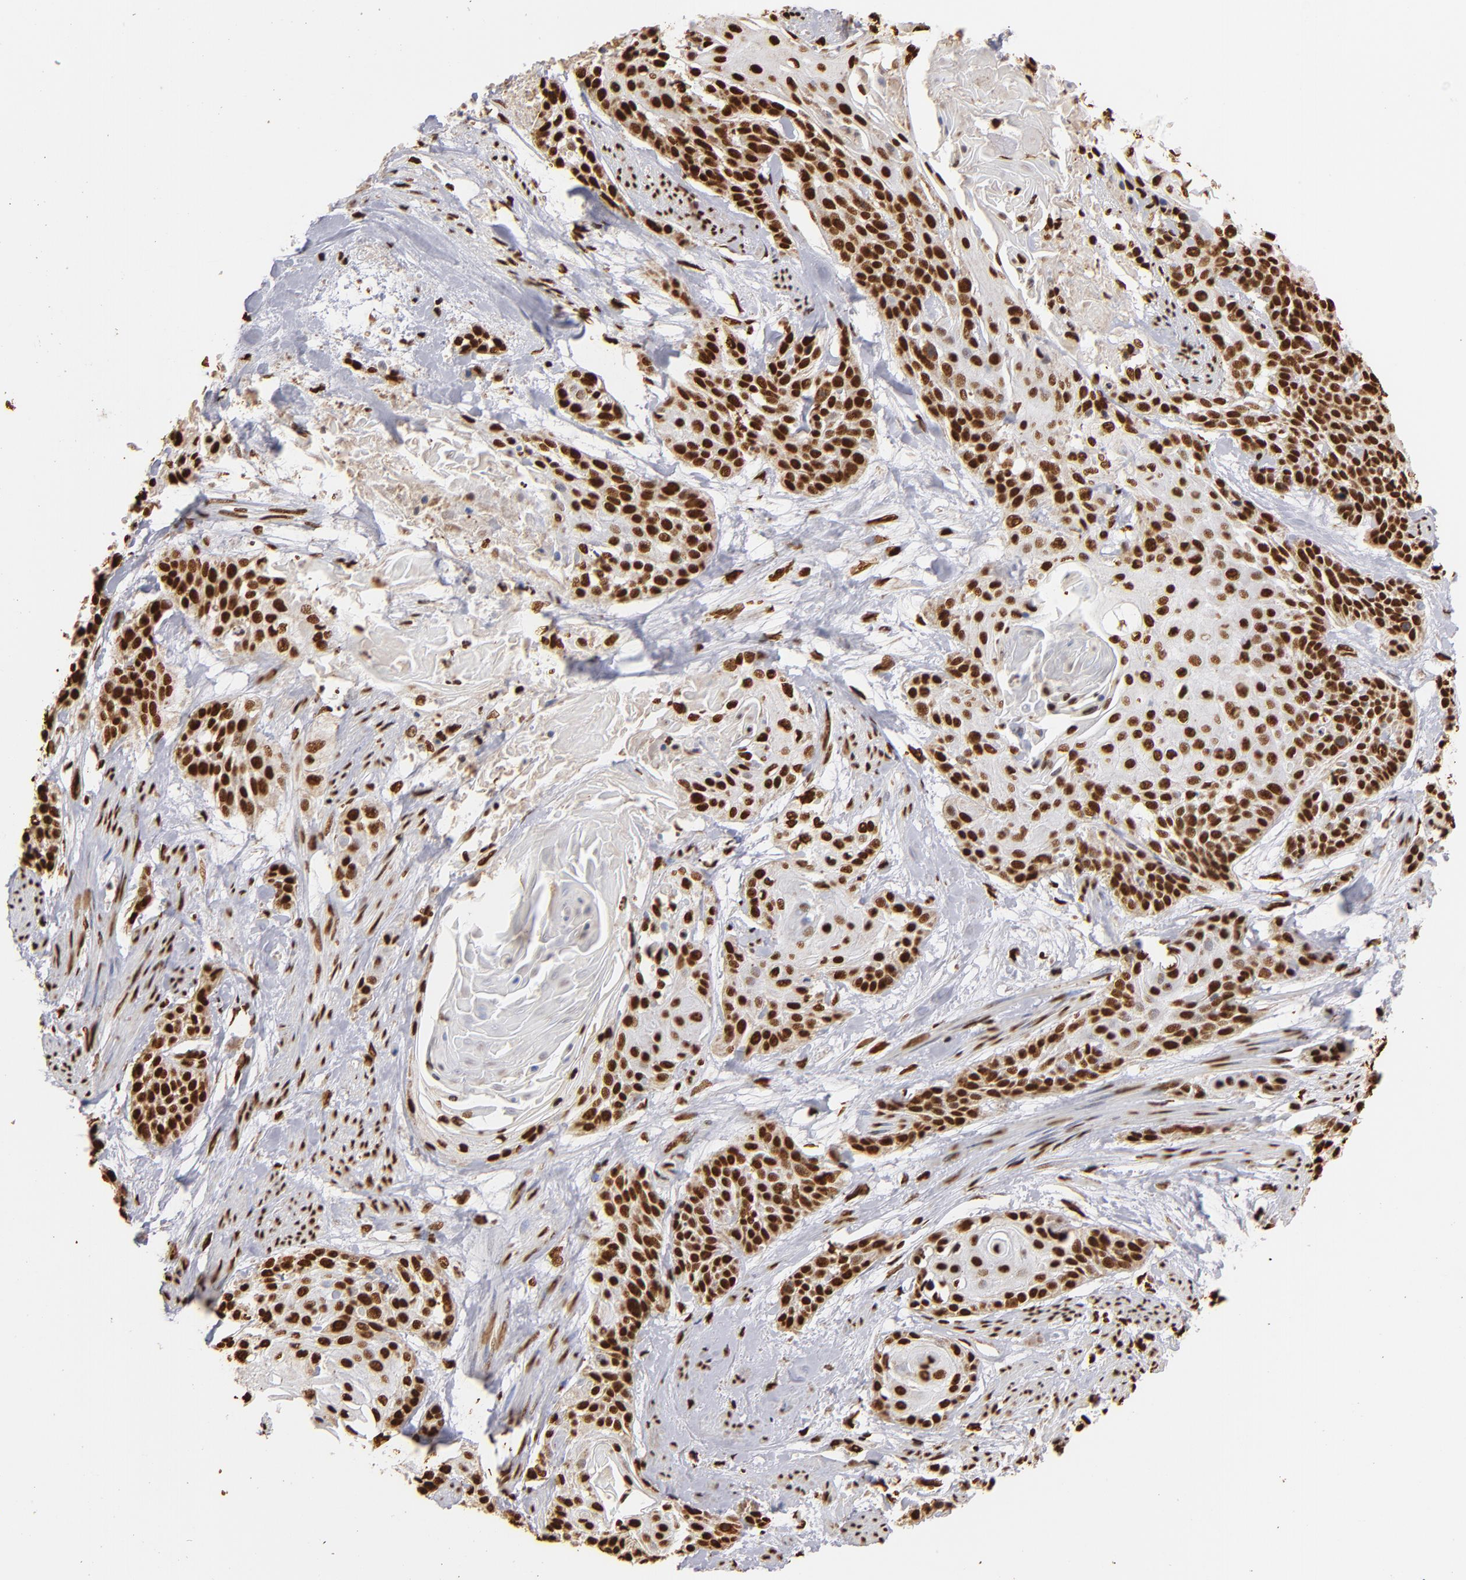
{"staining": {"intensity": "strong", "quantity": ">75%", "location": "nuclear"}, "tissue": "cervical cancer", "cell_type": "Tumor cells", "image_type": "cancer", "snomed": [{"axis": "morphology", "description": "Squamous cell carcinoma, NOS"}, {"axis": "topography", "description": "Cervix"}], "caption": "Immunohistochemical staining of squamous cell carcinoma (cervical) exhibits high levels of strong nuclear staining in about >75% of tumor cells. The protein of interest is shown in brown color, while the nuclei are stained blue.", "gene": "ILF3", "patient": {"sex": "female", "age": 57}}